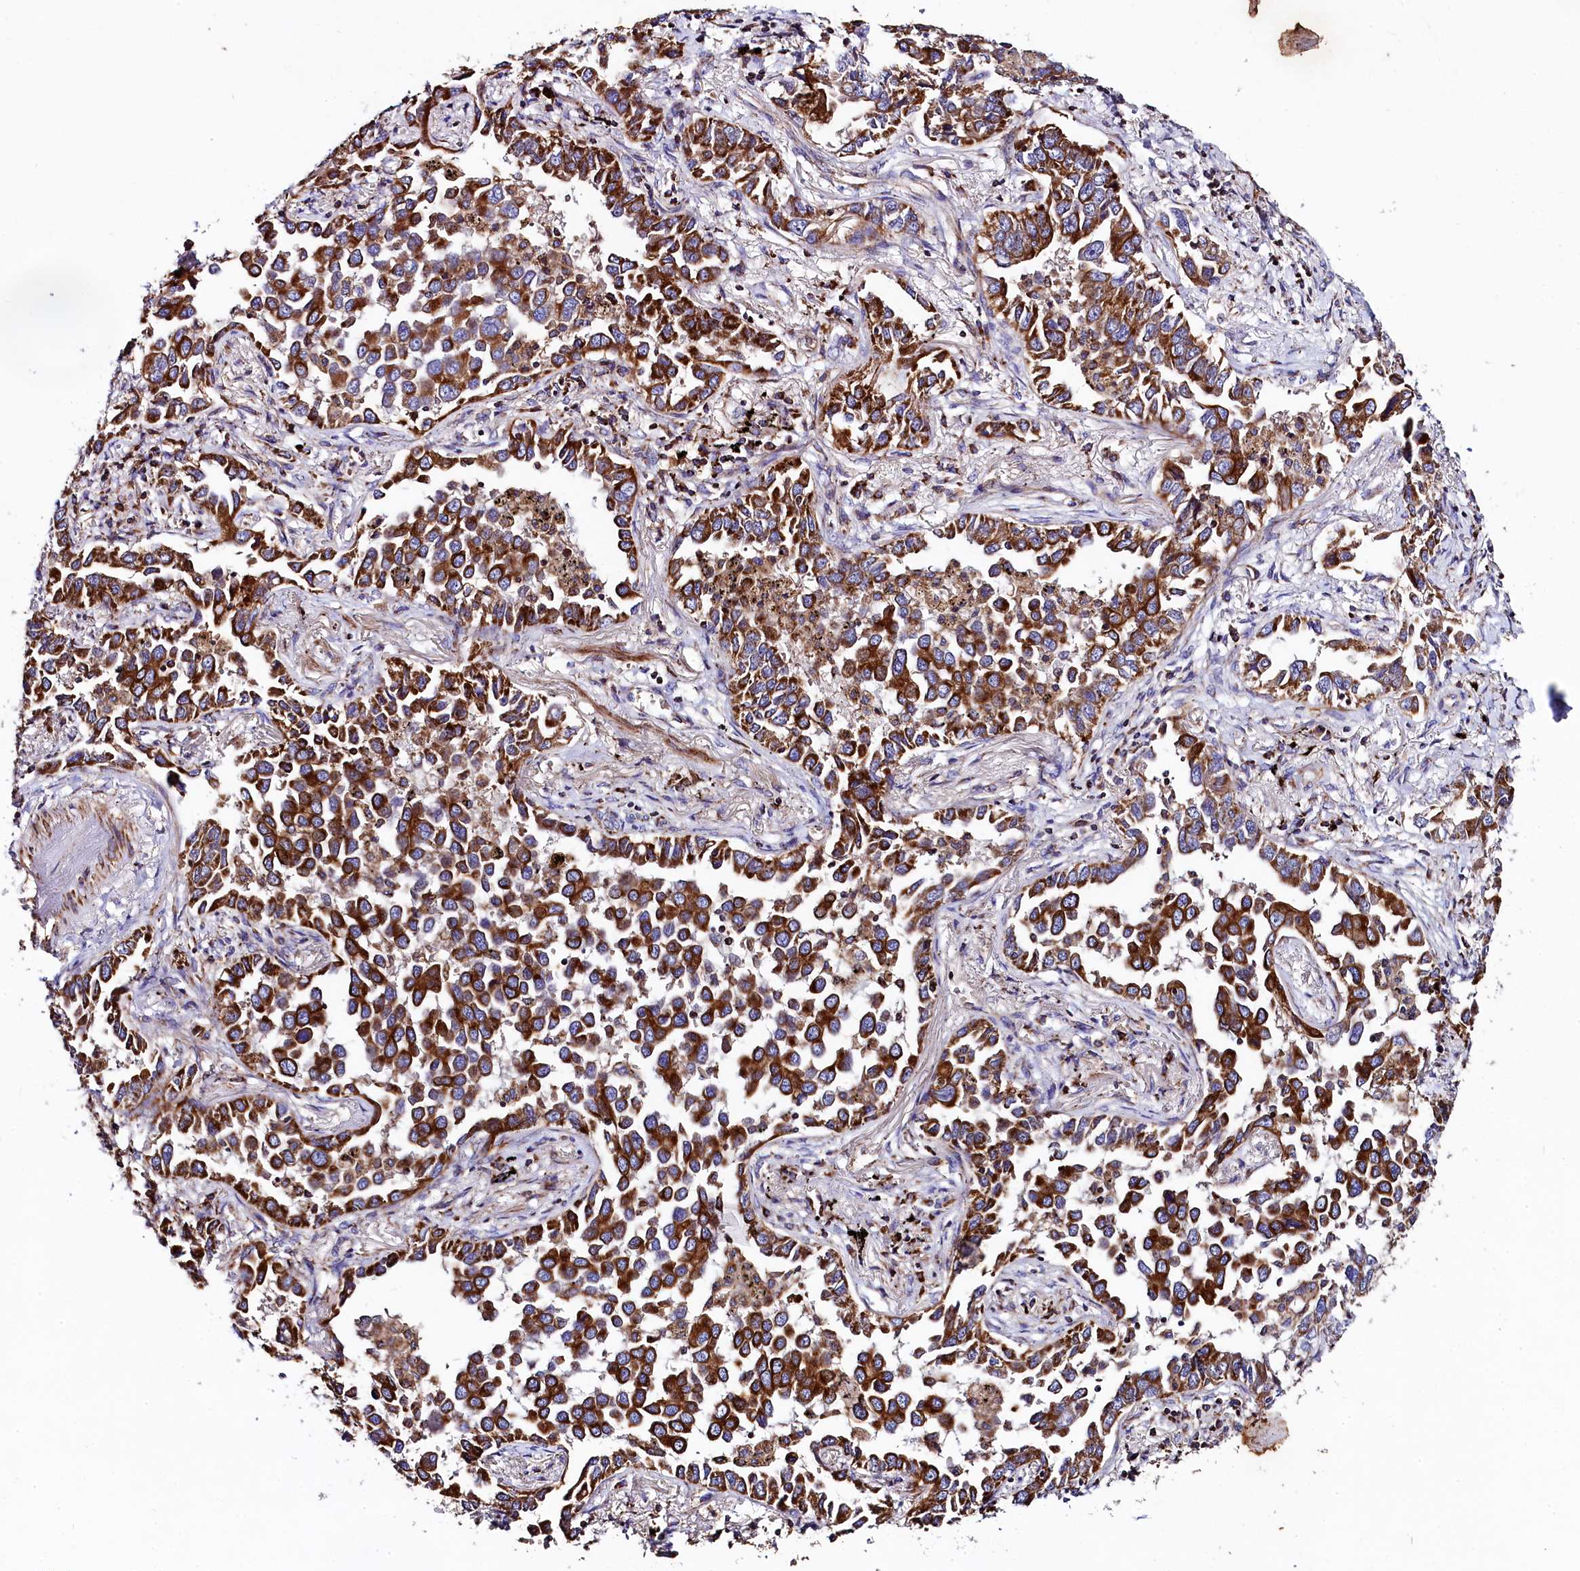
{"staining": {"intensity": "strong", "quantity": ">75%", "location": "cytoplasmic/membranous"}, "tissue": "lung cancer", "cell_type": "Tumor cells", "image_type": "cancer", "snomed": [{"axis": "morphology", "description": "Adenocarcinoma, NOS"}, {"axis": "topography", "description": "Lung"}], "caption": "This is an image of immunohistochemistry staining of lung cancer (adenocarcinoma), which shows strong positivity in the cytoplasmic/membranous of tumor cells.", "gene": "CLYBL", "patient": {"sex": "male", "age": 67}}